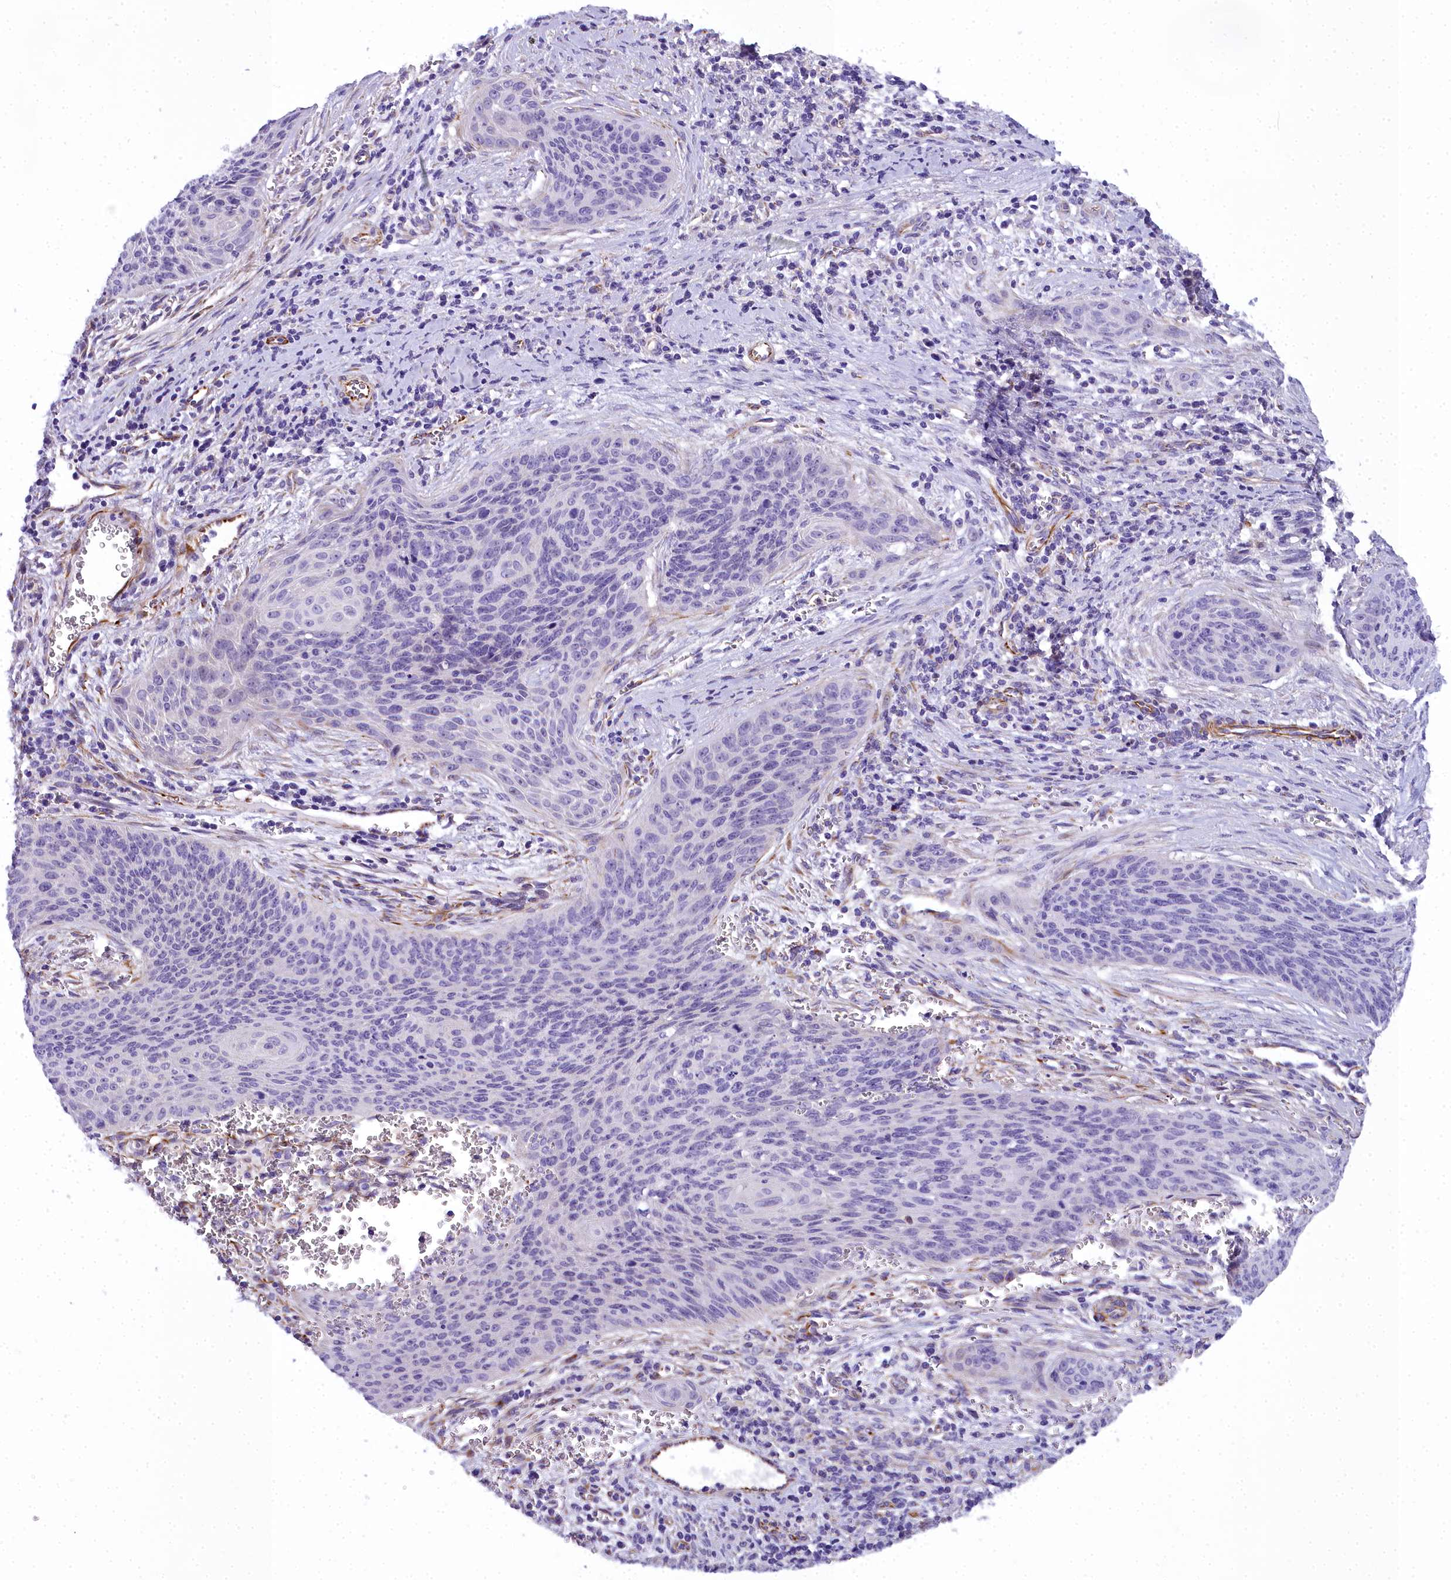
{"staining": {"intensity": "negative", "quantity": "none", "location": "none"}, "tissue": "cervical cancer", "cell_type": "Tumor cells", "image_type": "cancer", "snomed": [{"axis": "morphology", "description": "Squamous cell carcinoma, NOS"}, {"axis": "topography", "description": "Cervix"}], "caption": "Tumor cells show no significant staining in cervical squamous cell carcinoma. (IHC, brightfield microscopy, high magnification).", "gene": "TIMM22", "patient": {"sex": "female", "age": 55}}